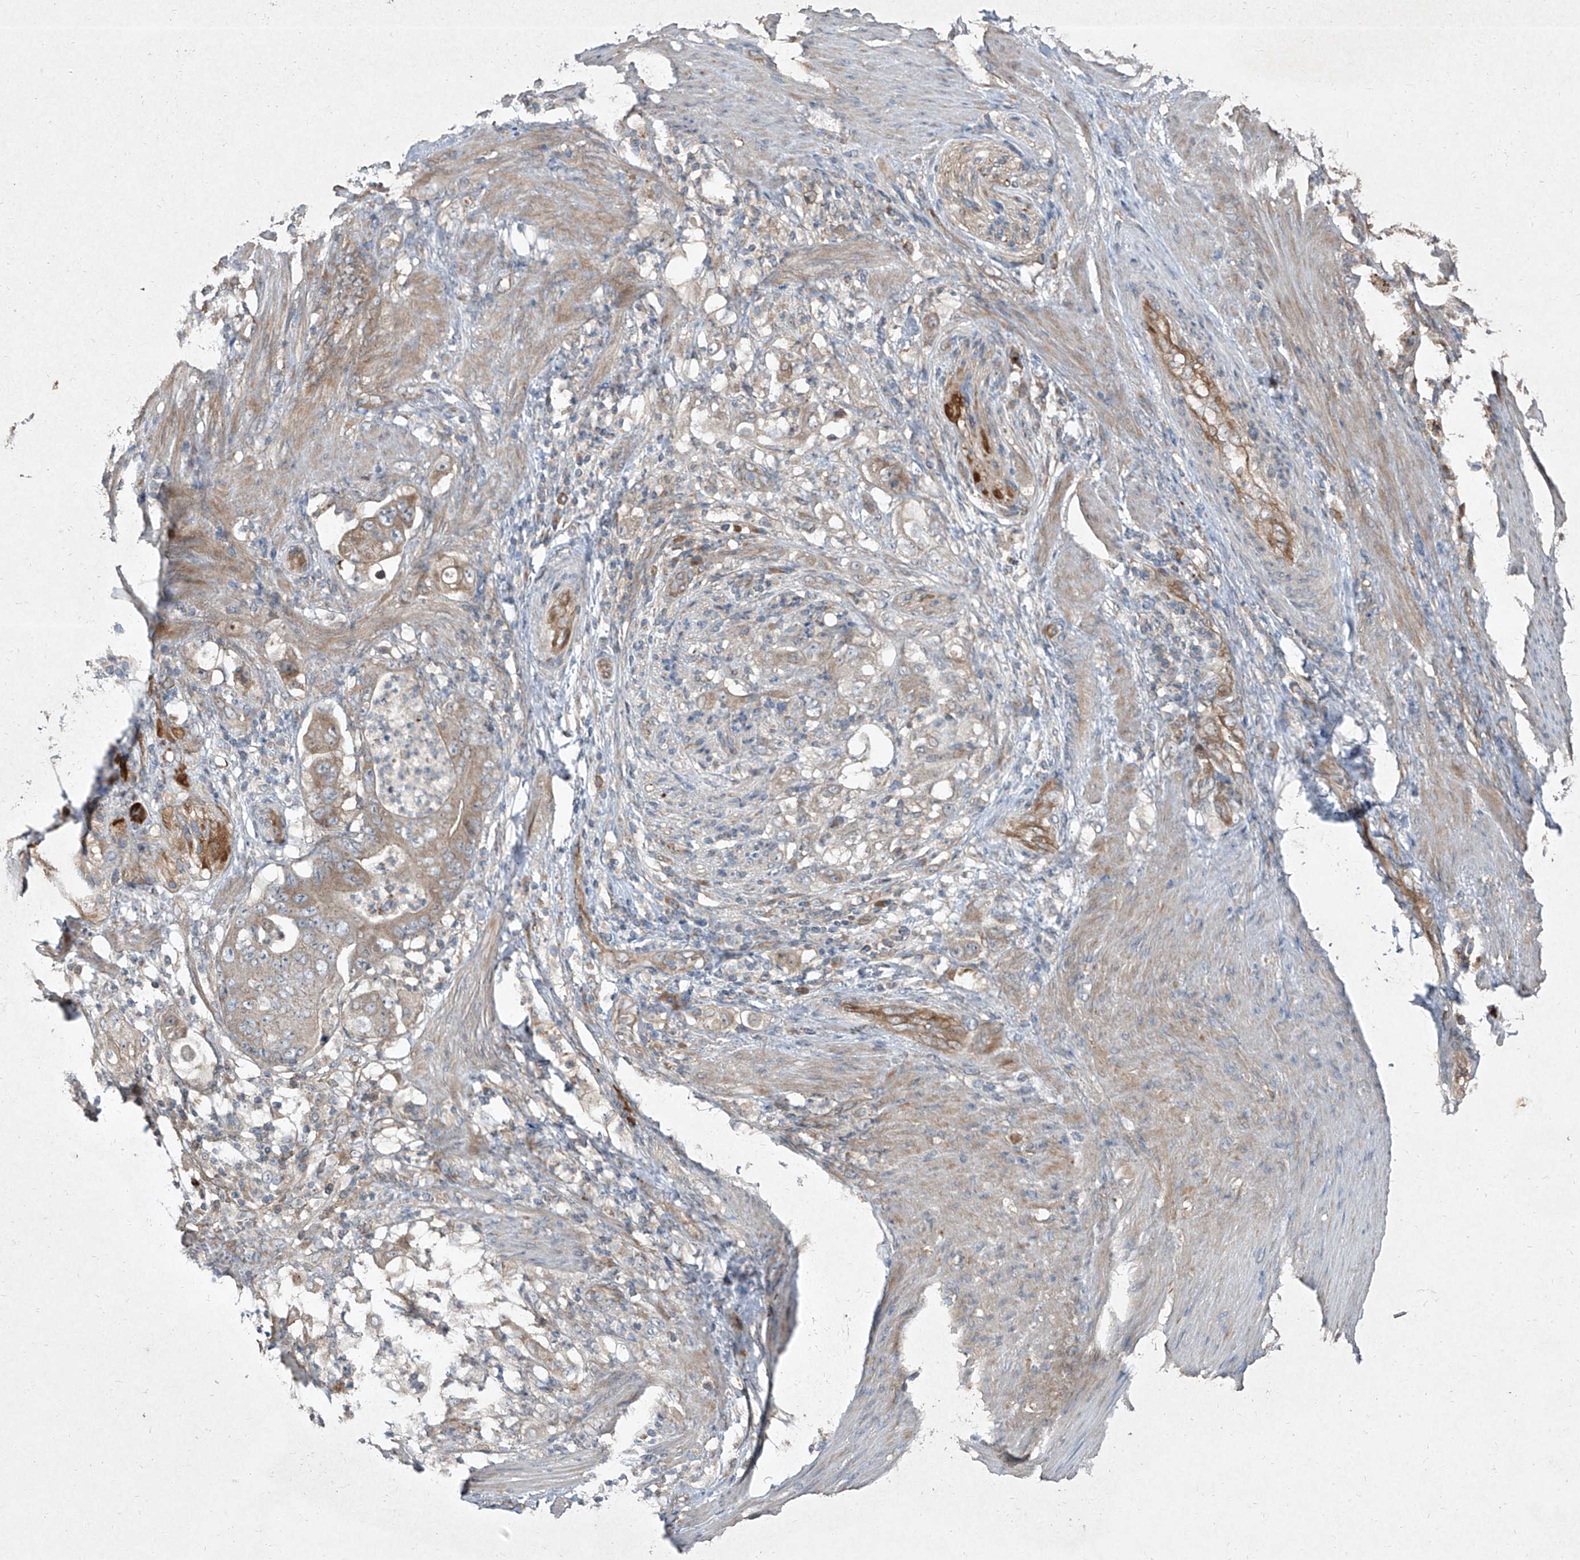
{"staining": {"intensity": "weak", "quantity": ">75%", "location": "cytoplasmic/membranous"}, "tissue": "stomach cancer", "cell_type": "Tumor cells", "image_type": "cancer", "snomed": [{"axis": "morphology", "description": "Adenocarcinoma, NOS"}, {"axis": "topography", "description": "Stomach"}], "caption": "This histopathology image displays immunohistochemistry (IHC) staining of stomach cancer, with low weak cytoplasmic/membranous expression in about >75% of tumor cells.", "gene": "CCN1", "patient": {"sex": "female", "age": 73}}